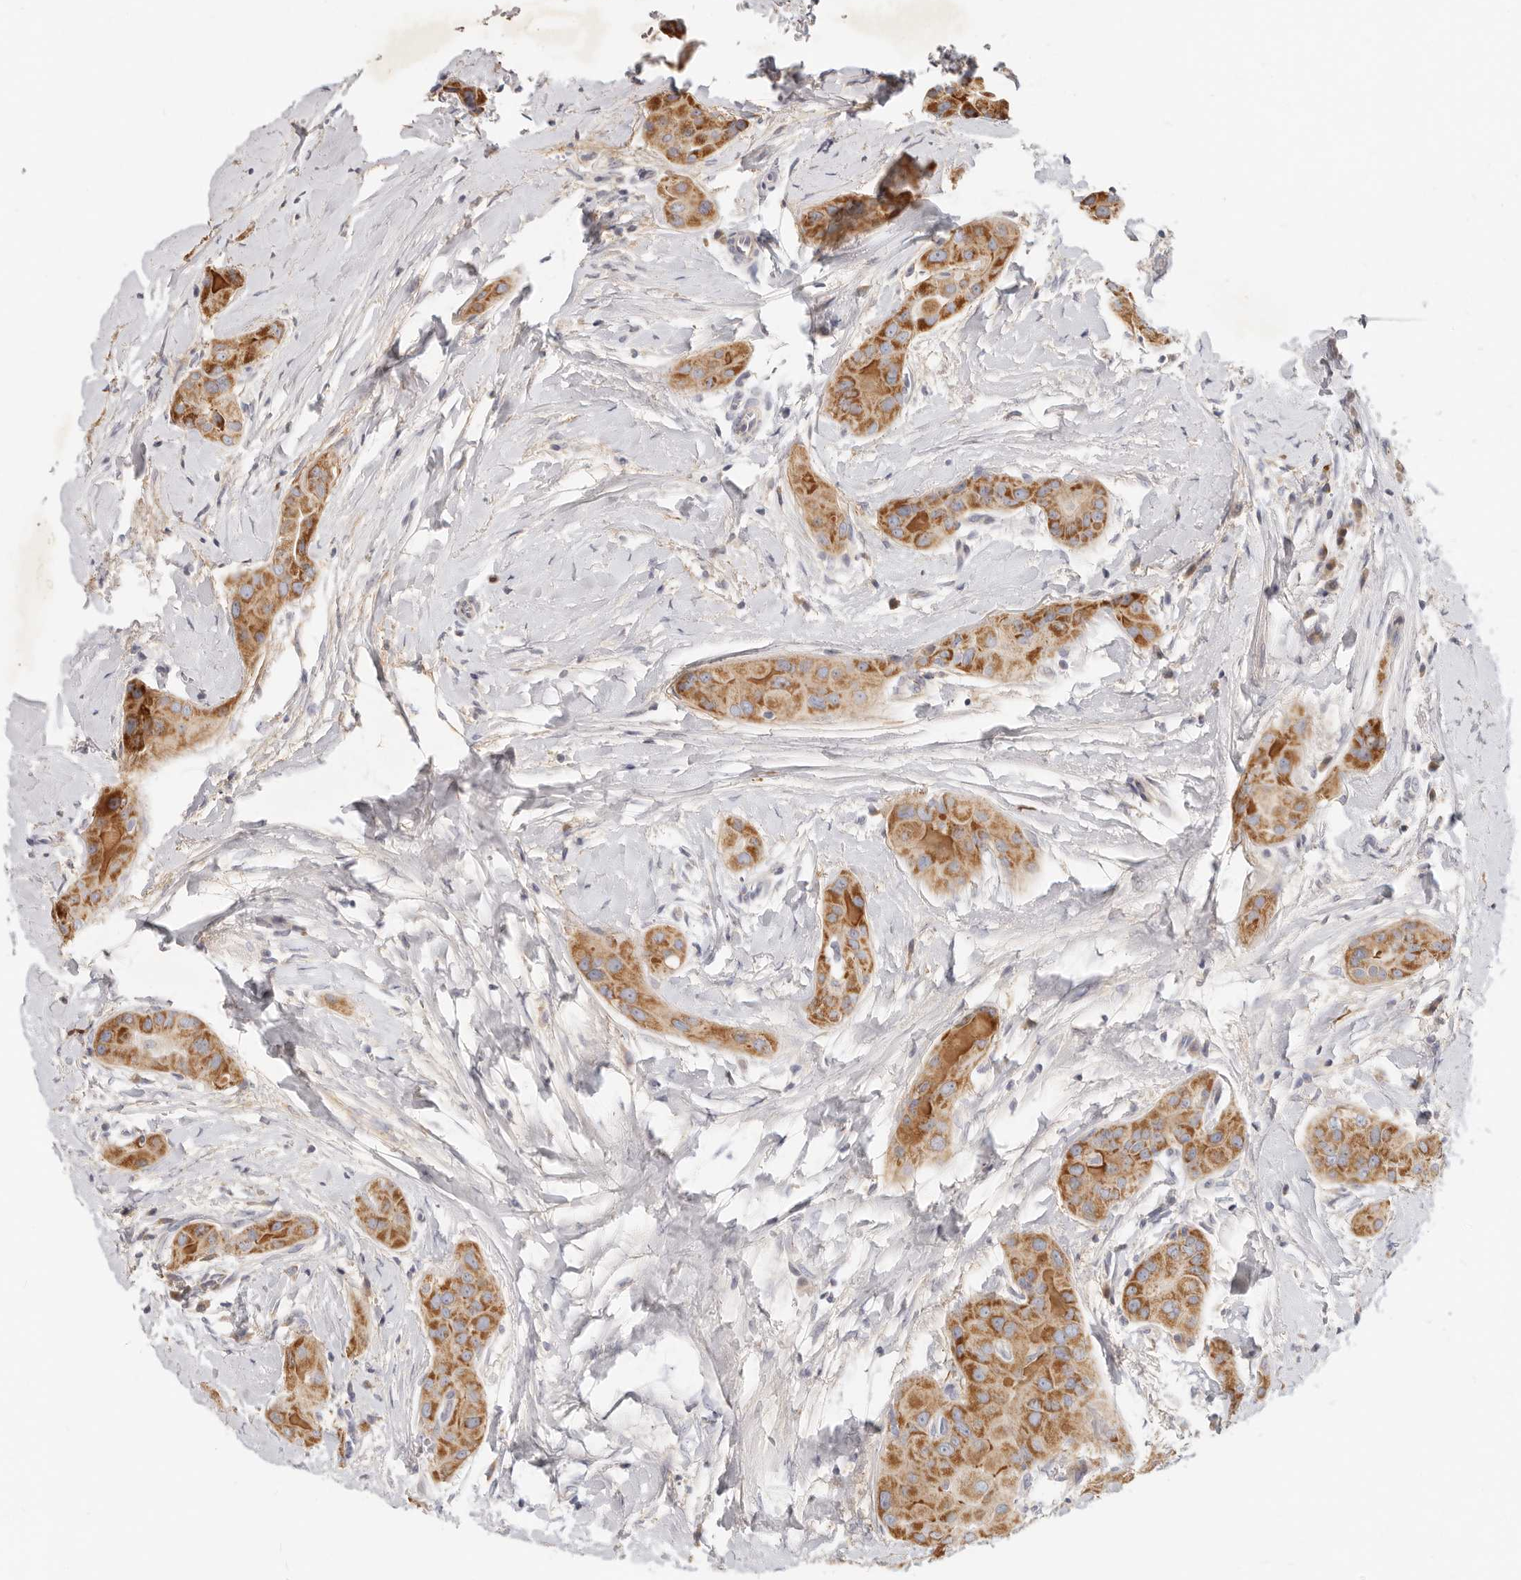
{"staining": {"intensity": "moderate", "quantity": ">75%", "location": "cytoplasmic/membranous"}, "tissue": "thyroid cancer", "cell_type": "Tumor cells", "image_type": "cancer", "snomed": [{"axis": "morphology", "description": "Papillary adenocarcinoma, NOS"}, {"axis": "topography", "description": "Thyroid gland"}], "caption": "Immunohistochemical staining of papillary adenocarcinoma (thyroid) displays moderate cytoplasmic/membranous protein staining in about >75% of tumor cells.", "gene": "TFB2M", "patient": {"sex": "male", "age": 33}}